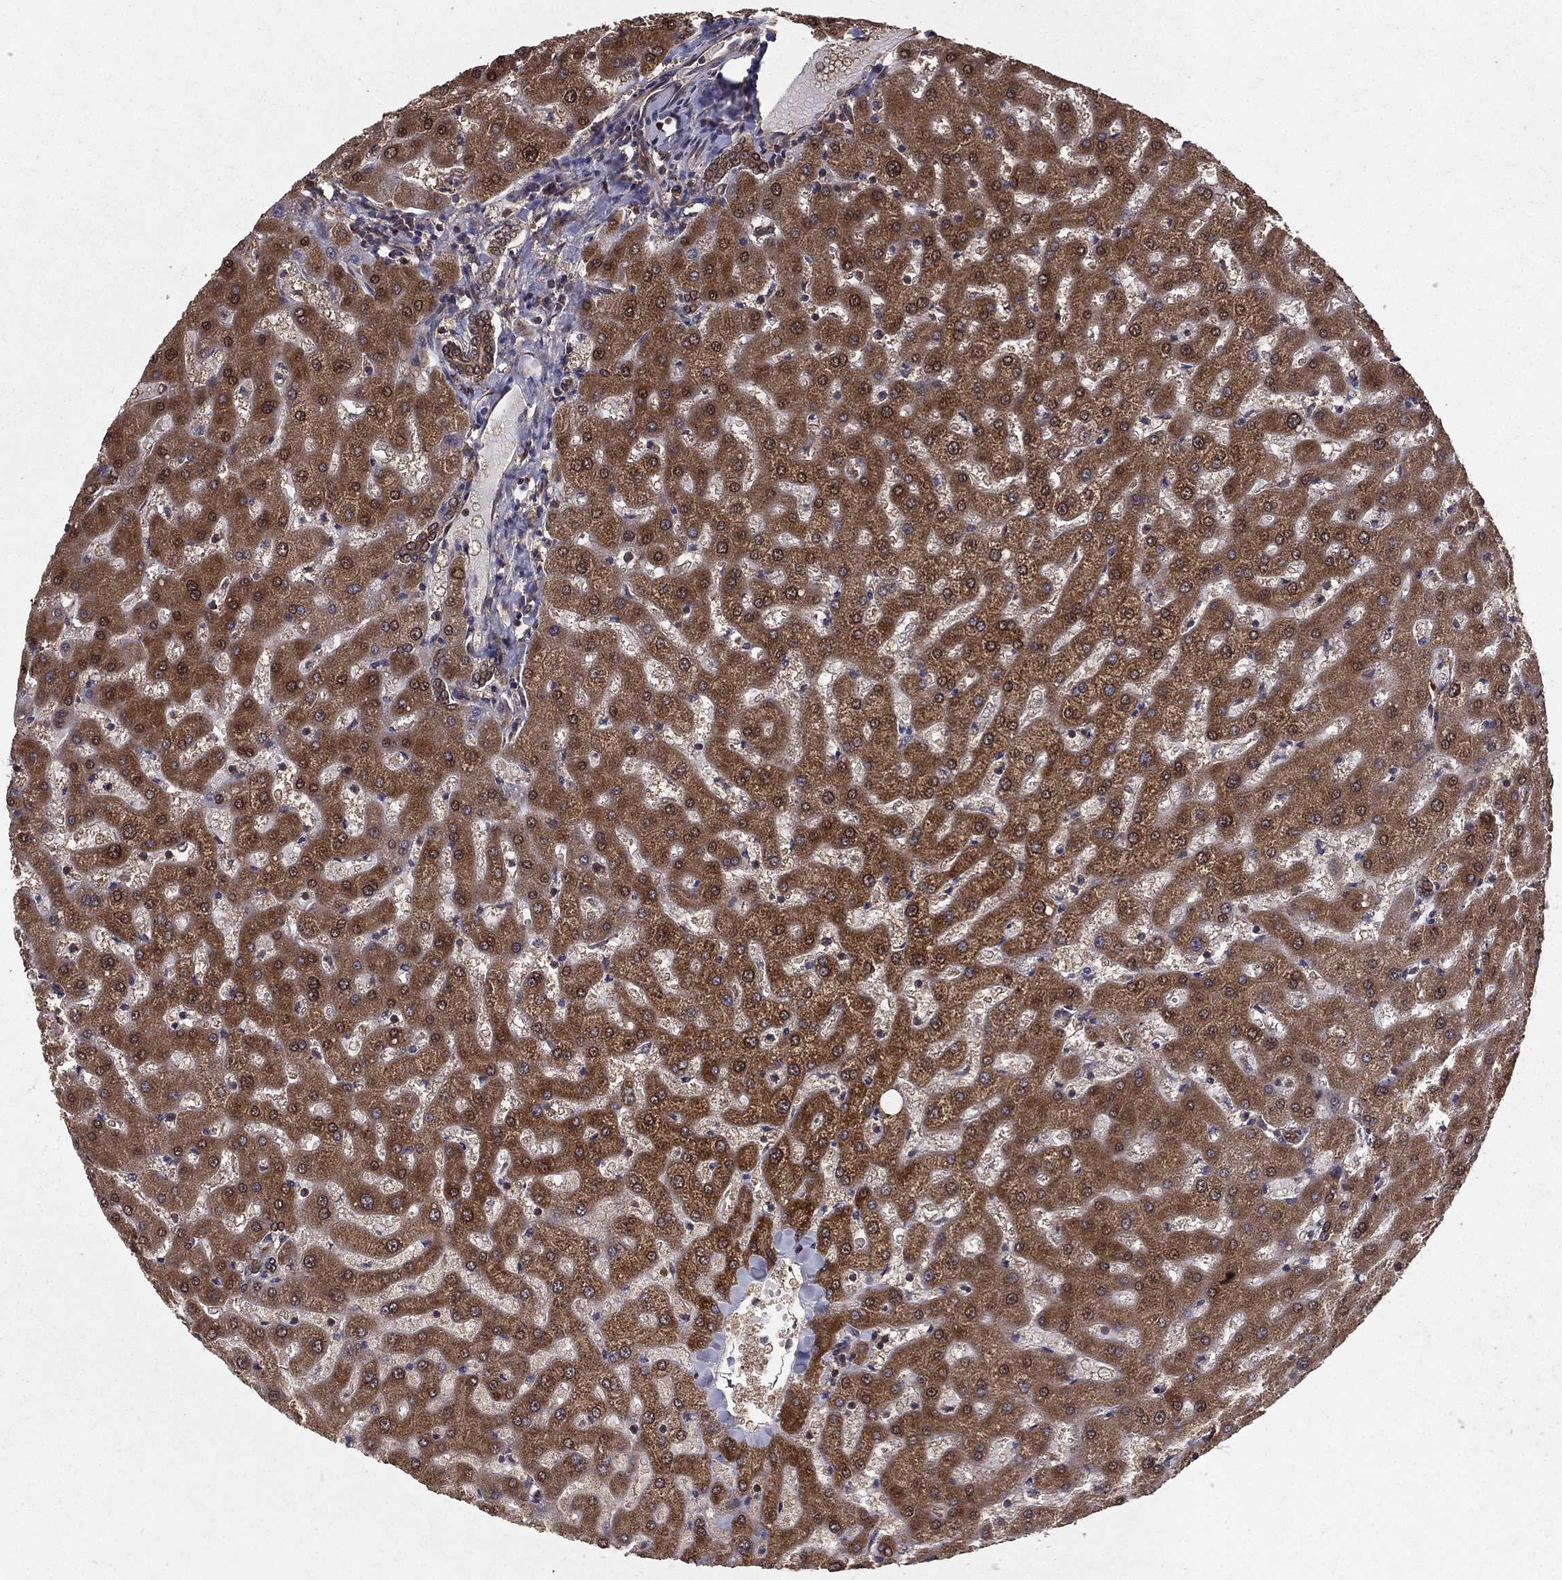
{"staining": {"intensity": "moderate", "quantity": ">75%", "location": "cytoplasmic/membranous"}, "tissue": "liver", "cell_type": "Cholangiocytes", "image_type": "normal", "snomed": [{"axis": "morphology", "description": "Normal tissue, NOS"}, {"axis": "topography", "description": "Liver"}], "caption": "A brown stain highlights moderate cytoplasmic/membranous positivity of a protein in cholangiocytes of normal liver.", "gene": "CERS2", "patient": {"sex": "female", "age": 50}}